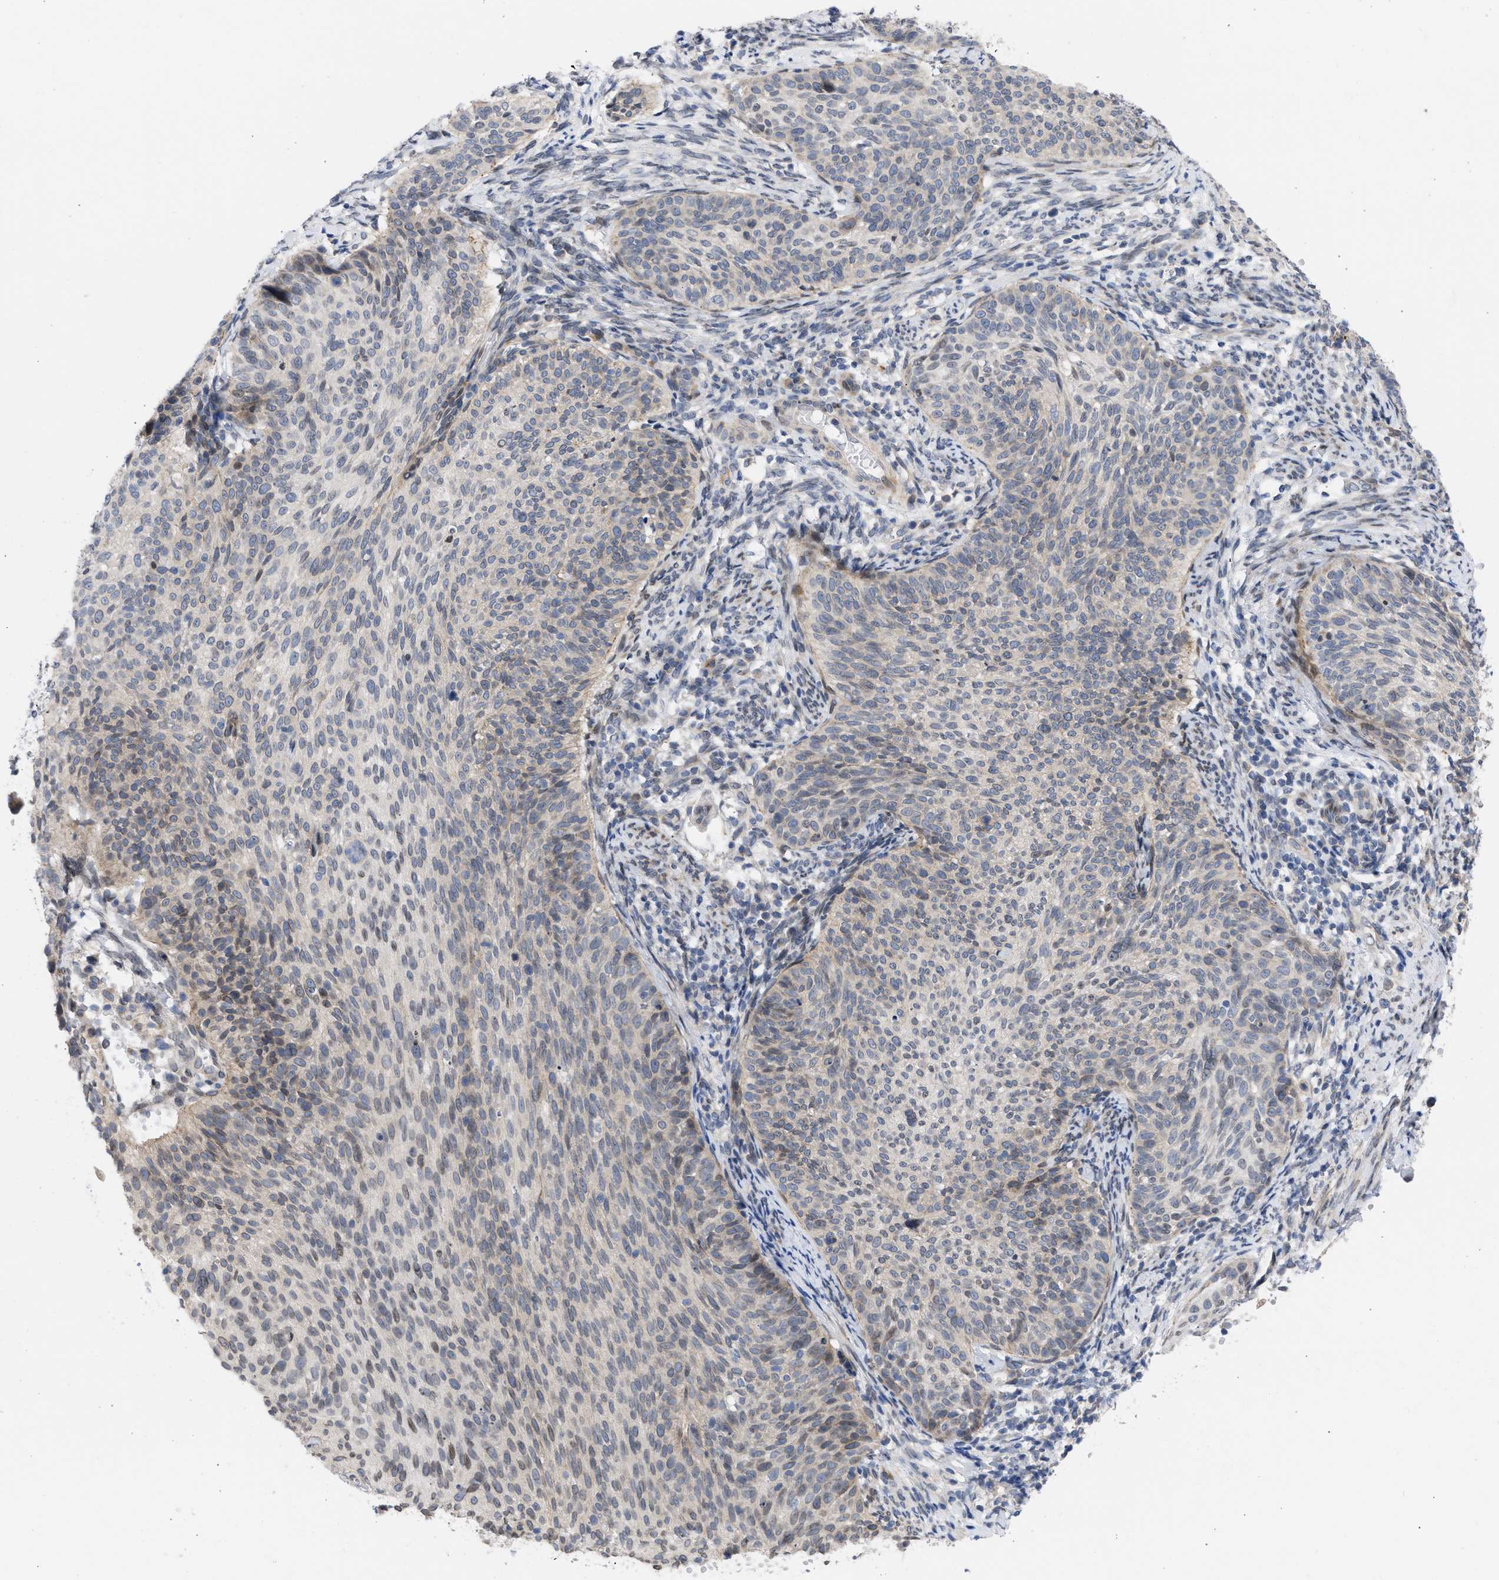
{"staining": {"intensity": "weak", "quantity": "<25%", "location": "nuclear"}, "tissue": "cervical cancer", "cell_type": "Tumor cells", "image_type": "cancer", "snomed": [{"axis": "morphology", "description": "Squamous cell carcinoma, NOS"}, {"axis": "topography", "description": "Cervix"}], "caption": "Immunohistochemistry (IHC) photomicrograph of neoplastic tissue: human squamous cell carcinoma (cervical) stained with DAB (3,3'-diaminobenzidine) exhibits no significant protein staining in tumor cells.", "gene": "NUP35", "patient": {"sex": "female", "age": 70}}